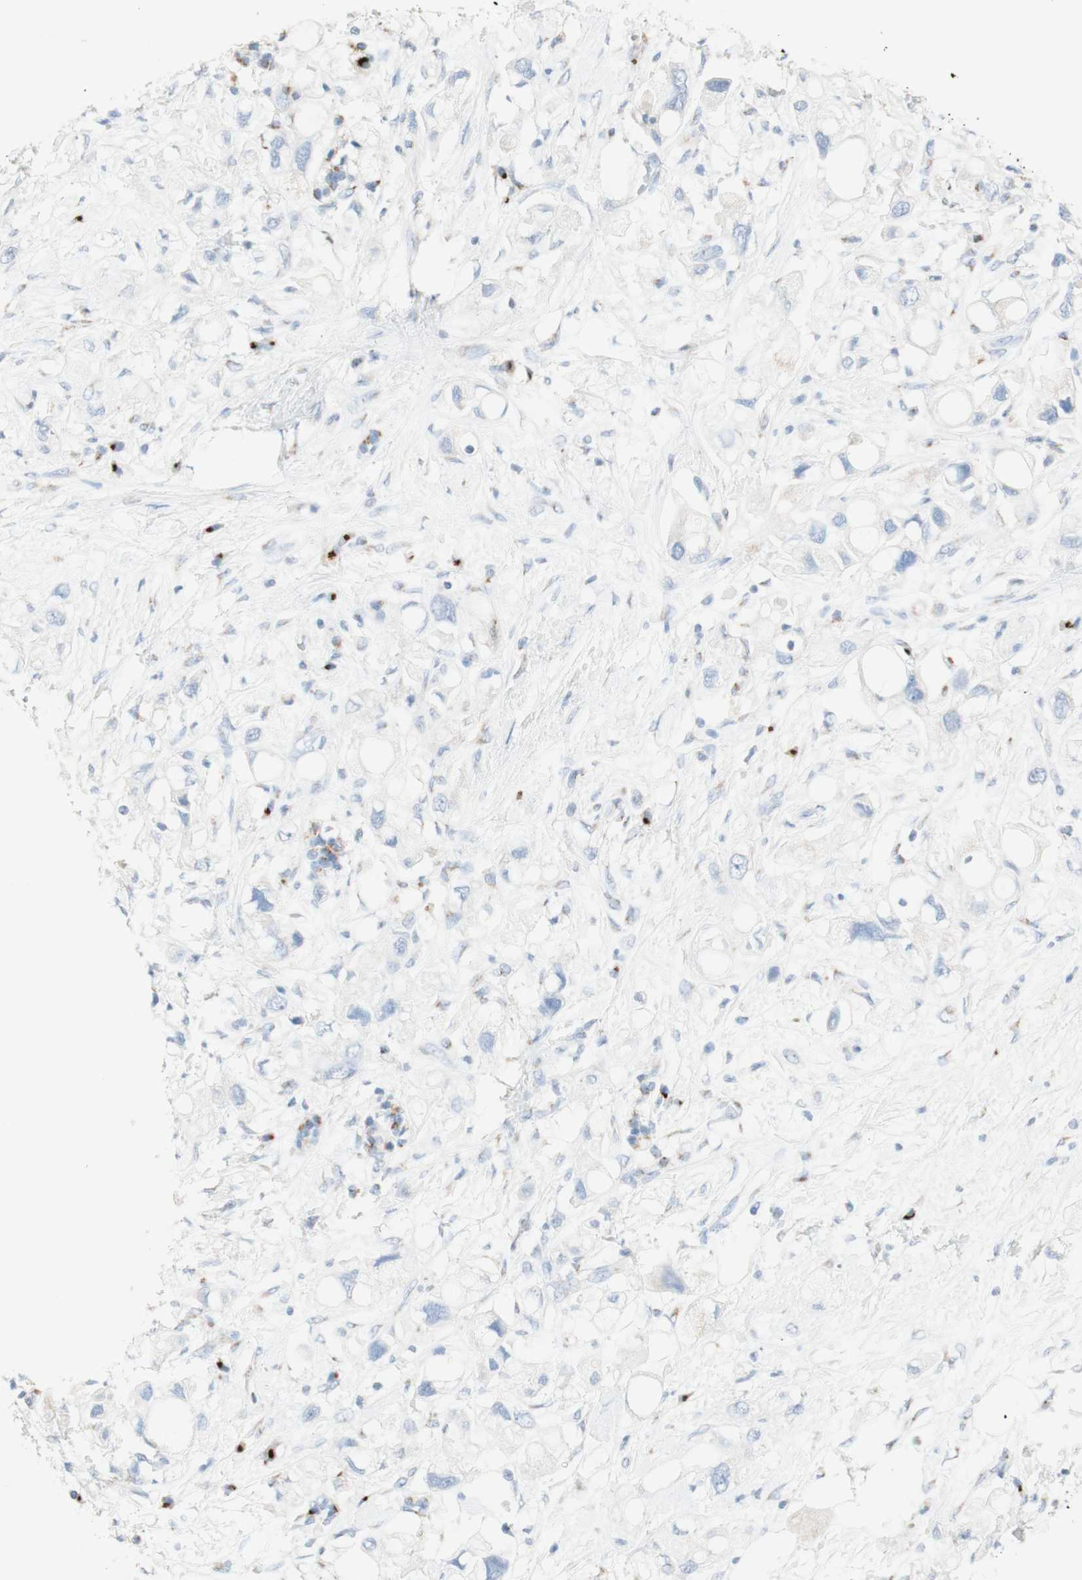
{"staining": {"intensity": "moderate", "quantity": "<25%", "location": "cytoplasmic/membranous"}, "tissue": "pancreatic cancer", "cell_type": "Tumor cells", "image_type": "cancer", "snomed": [{"axis": "morphology", "description": "Adenocarcinoma, NOS"}, {"axis": "topography", "description": "Pancreas"}], "caption": "Immunohistochemical staining of pancreatic cancer (adenocarcinoma) shows moderate cytoplasmic/membranous protein expression in approximately <25% of tumor cells. The staining is performed using DAB (3,3'-diaminobenzidine) brown chromogen to label protein expression. The nuclei are counter-stained blue using hematoxylin.", "gene": "MANEA", "patient": {"sex": "female", "age": 56}}